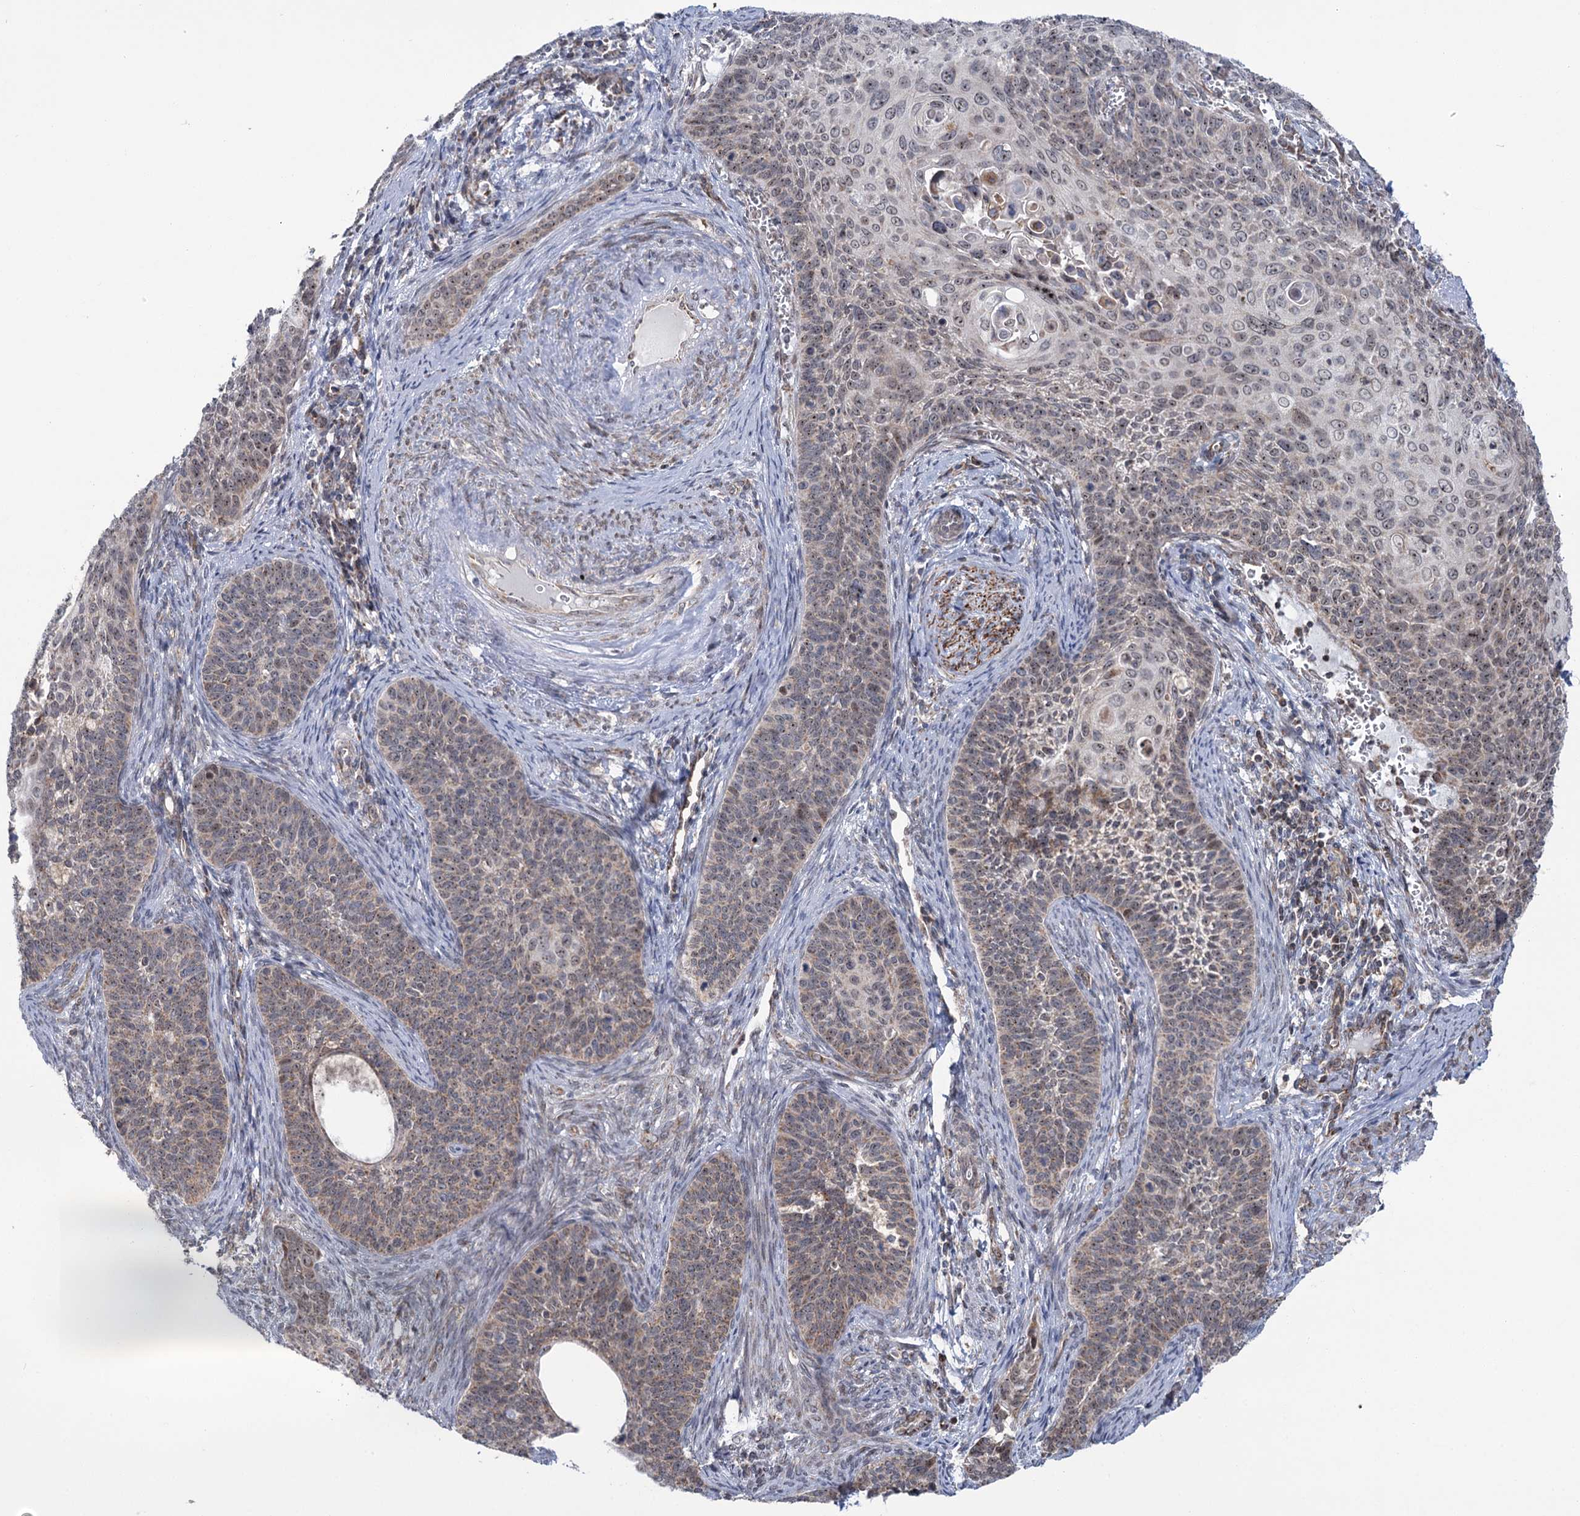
{"staining": {"intensity": "weak", "quantity": "25%-75%", "location": "cytoplasmic/membranous,nuclear"}, "tissue": "cervical cancer", "cell_type": "Tumor cells", "image_type": "cancer", "snomed": [{"axis": "morphology", "description": "Squamous cell carcinoma, NOS"}, {"axis": "topography", "description": "Cervix"}], "caption": "Cervical cancer (squamous cell carcinoma) was stained to show a protein in brown. There is low levels of weak cytoplasmic/membranous and nuclear staining in approximately 25%-75% of tumor cells. (DAB IHC, brown staining for protein, blue staining for nuclei).", "gene": "STEEP1", "patient": {"sex": "female", "age": 33}}